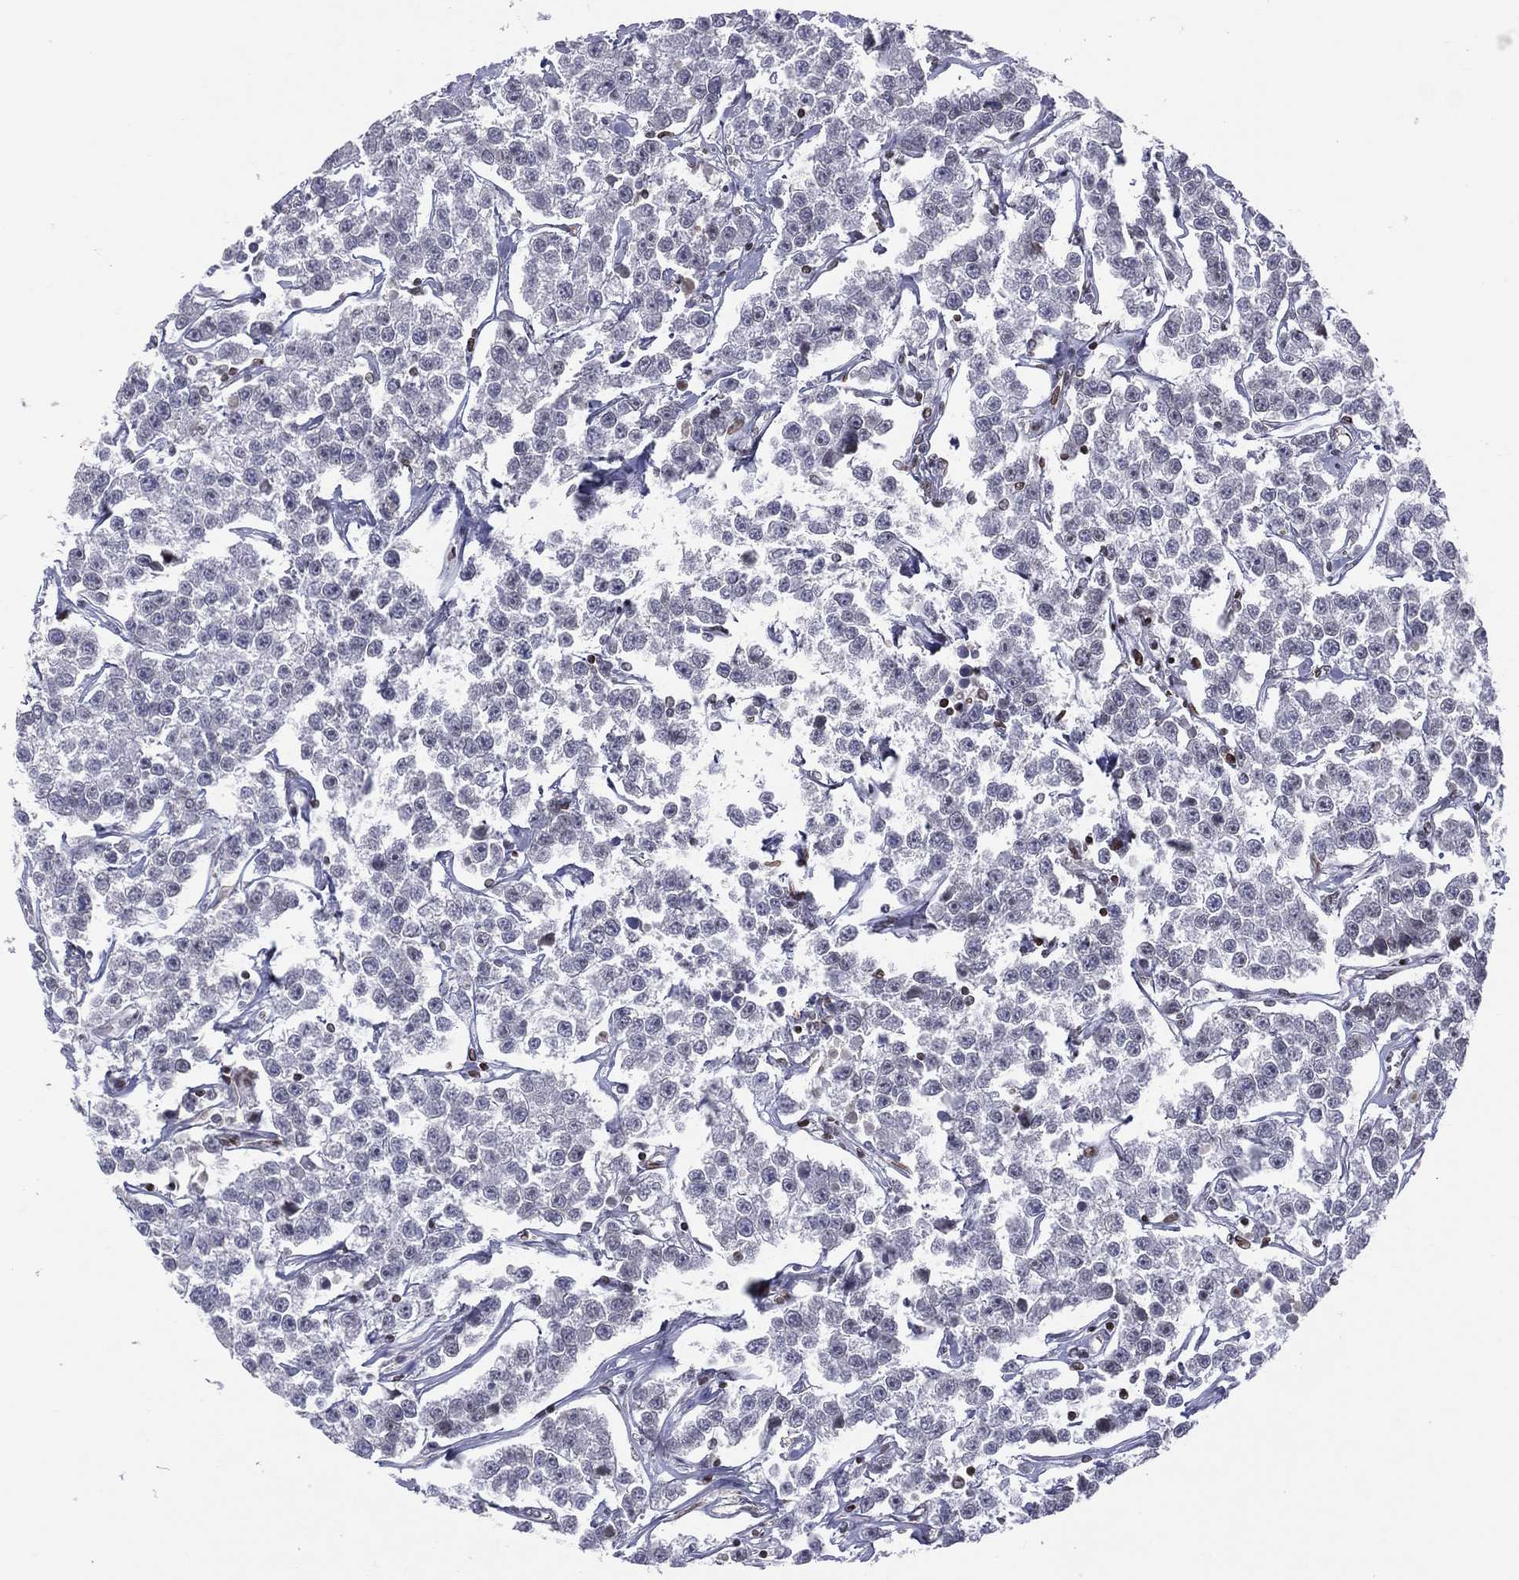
{"staining": {"intensity": "negative", "quantity": "none", "location": "none"}, "tissue": "testis cancer", "cell_type": "Tumor cells", "image_type": "cancer", "snomed": [{"axis": "morphology", "description": "Seminoma, NOS"}, {"axis": "topography", "description": "Testis"}], "caption": "A high-resolution micrograph shows immunohistochemistry staining of testis cancer (seminoma), which shows no significant staining in tumor cells.", "gene": "DBF4B", "patient": {"sex": "male", "age": 59}}